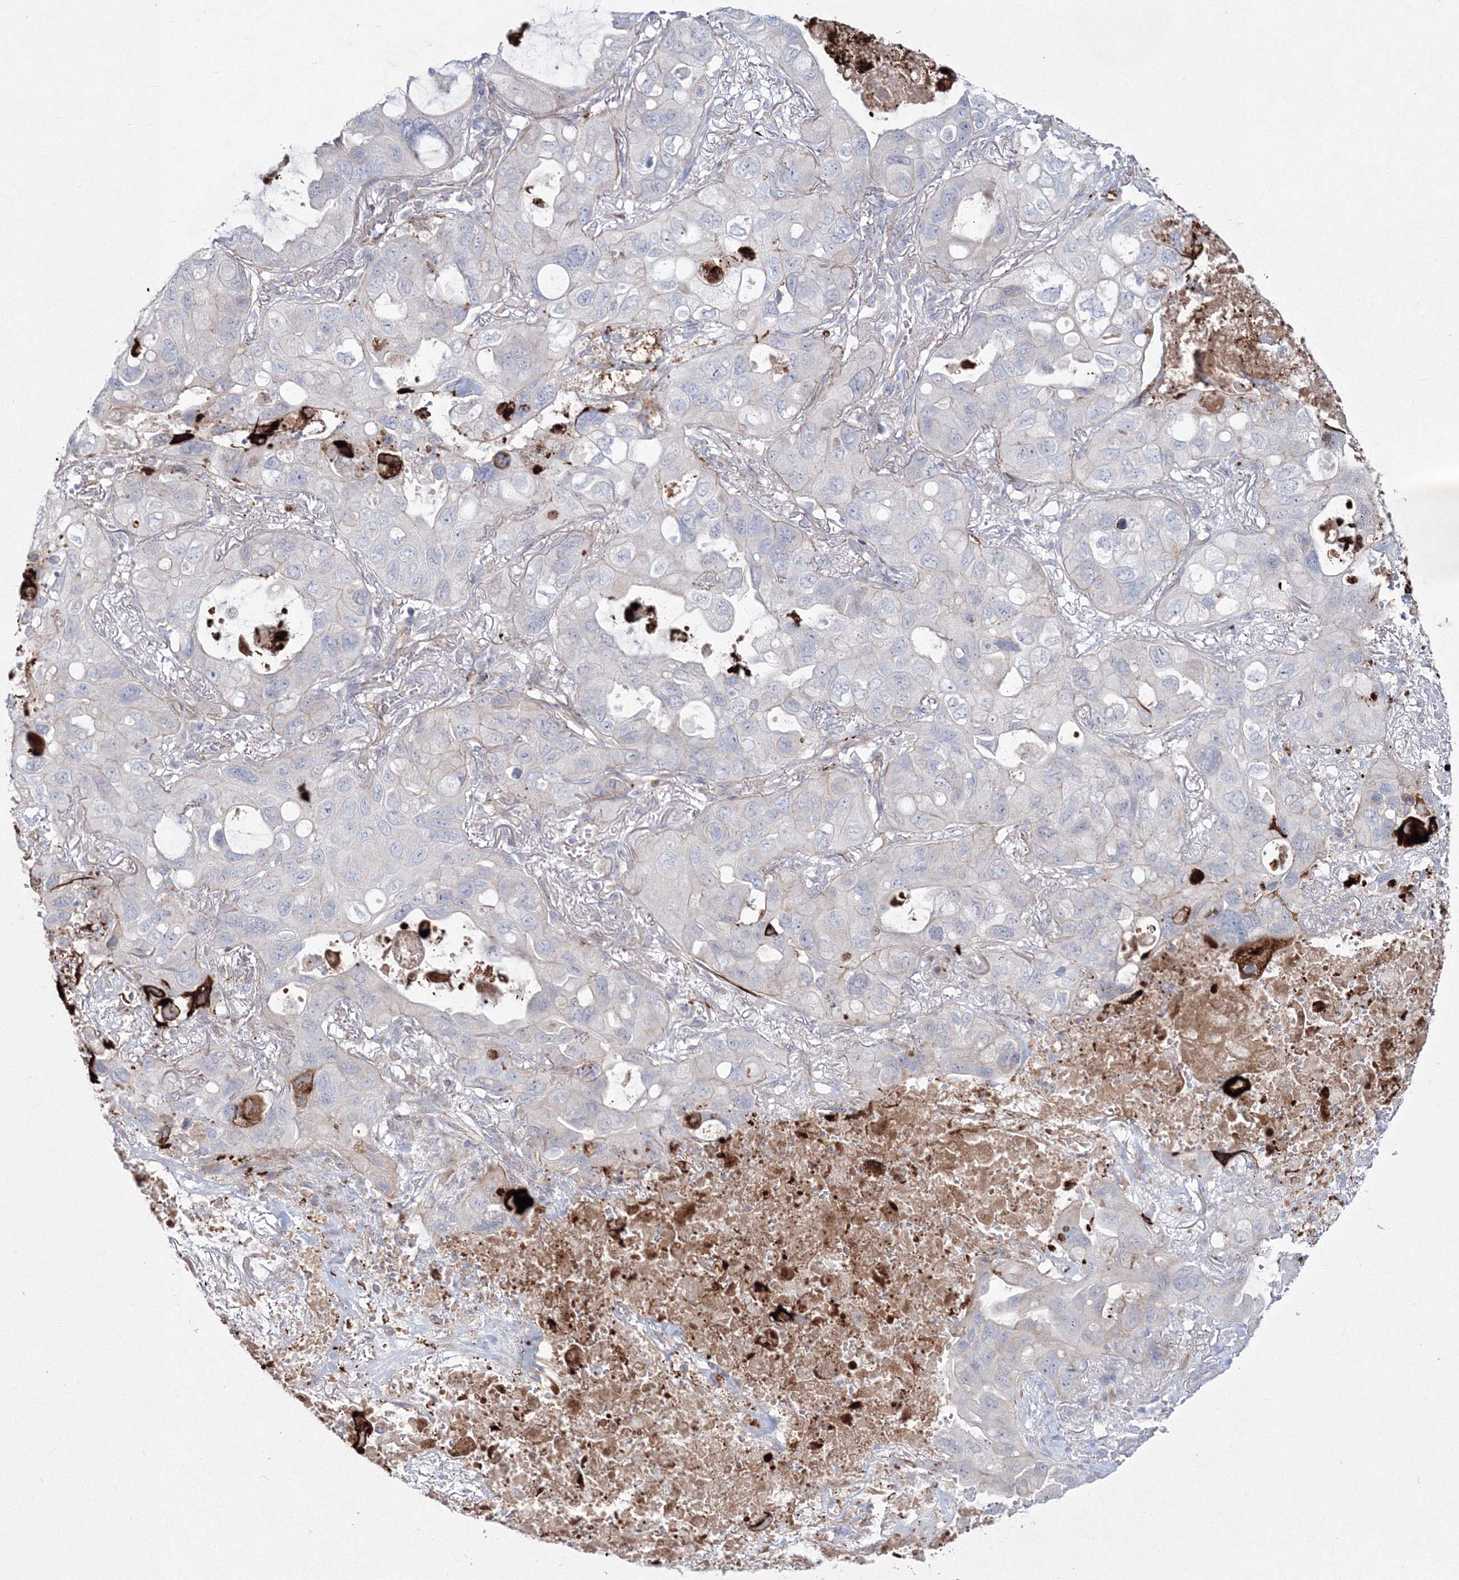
{"staining": {"intensity": "negative", "quantity": "none", "location": "none"}, "tissue": "lung cancer", "cell_type": "Tumor cells", "image_type": "cancer", "snomed": [{"axis": "morphology", "description": "Squamous cell carcinoma, NOS"}, {"axis": "topography", "description": "Lung"}], "caption": "An image of squamous cell carcinoma (lung) stained for a protein demonstrates no brown staining in tumor cells. (DAB (3,3'-diaminobenzidine) immunohistochemistry visualized using brightfield microscopy, high magnification).", "gene": "HYAL2", "patient": {"sex": "female", "age": 73}}